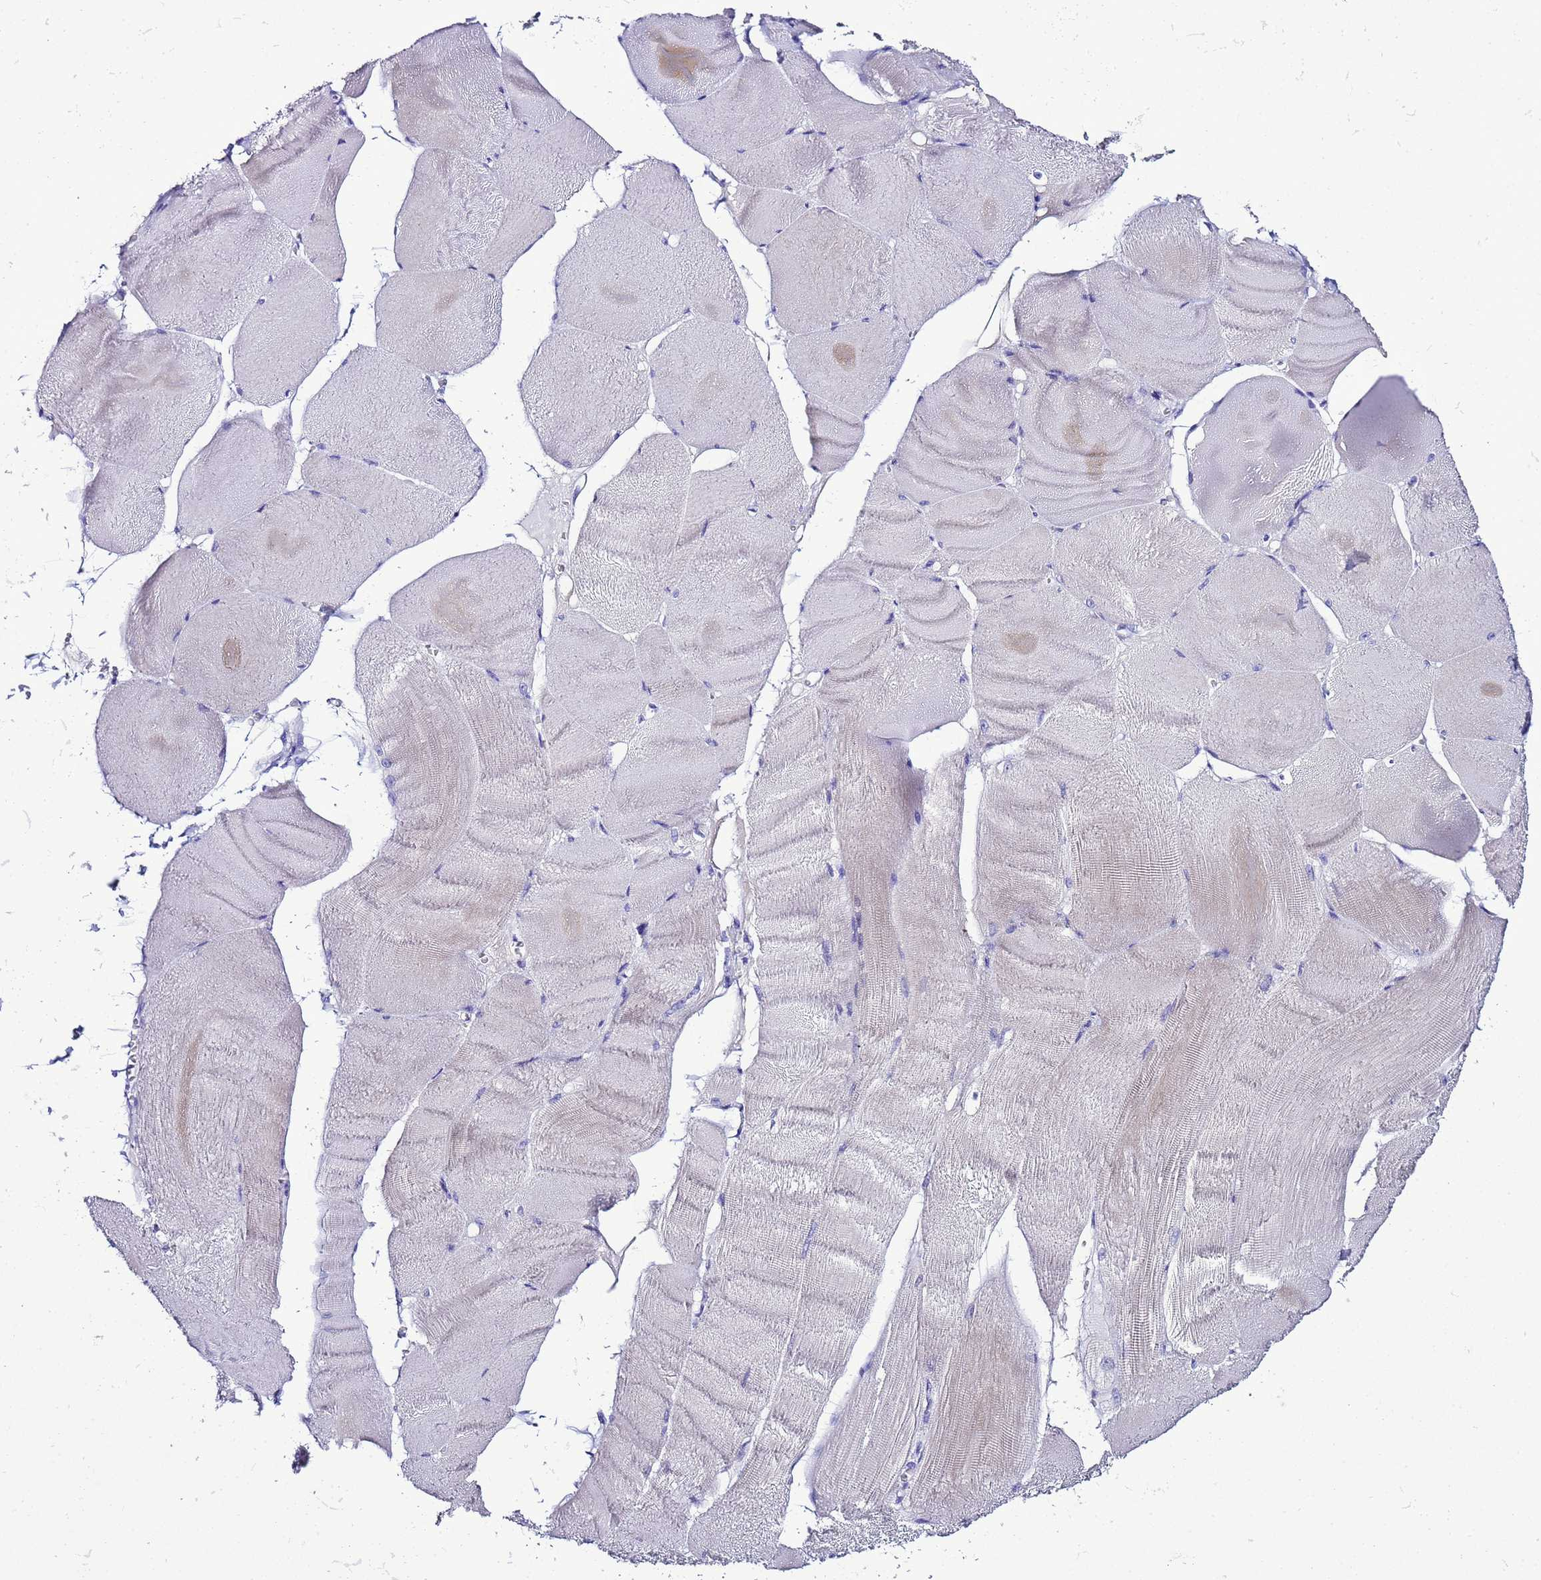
{"staining": {"intensity": "weak", "quantity": "<25%", "location": "cytoplasmic/membranous"}, "tissue": "skeletal muscle", "cell_type": "Myocytes", "image_type": "normal", "snomed": [{"axis": "morphology", "description": "Normal tissue, NOS"}, {"axis": "morphology", "description": "Basal cell carcinoma"}, {"axis": "topography", "description": "Skeletal muscle"}], "caption": "Myocytes are negative for protein expression in normal human skeletal muscle. (DAB immunohistochemistry (IHC) with hematoxylin counter stain).", "gene": "BEST2", "patient": {"sex": "female", "age": 64}}